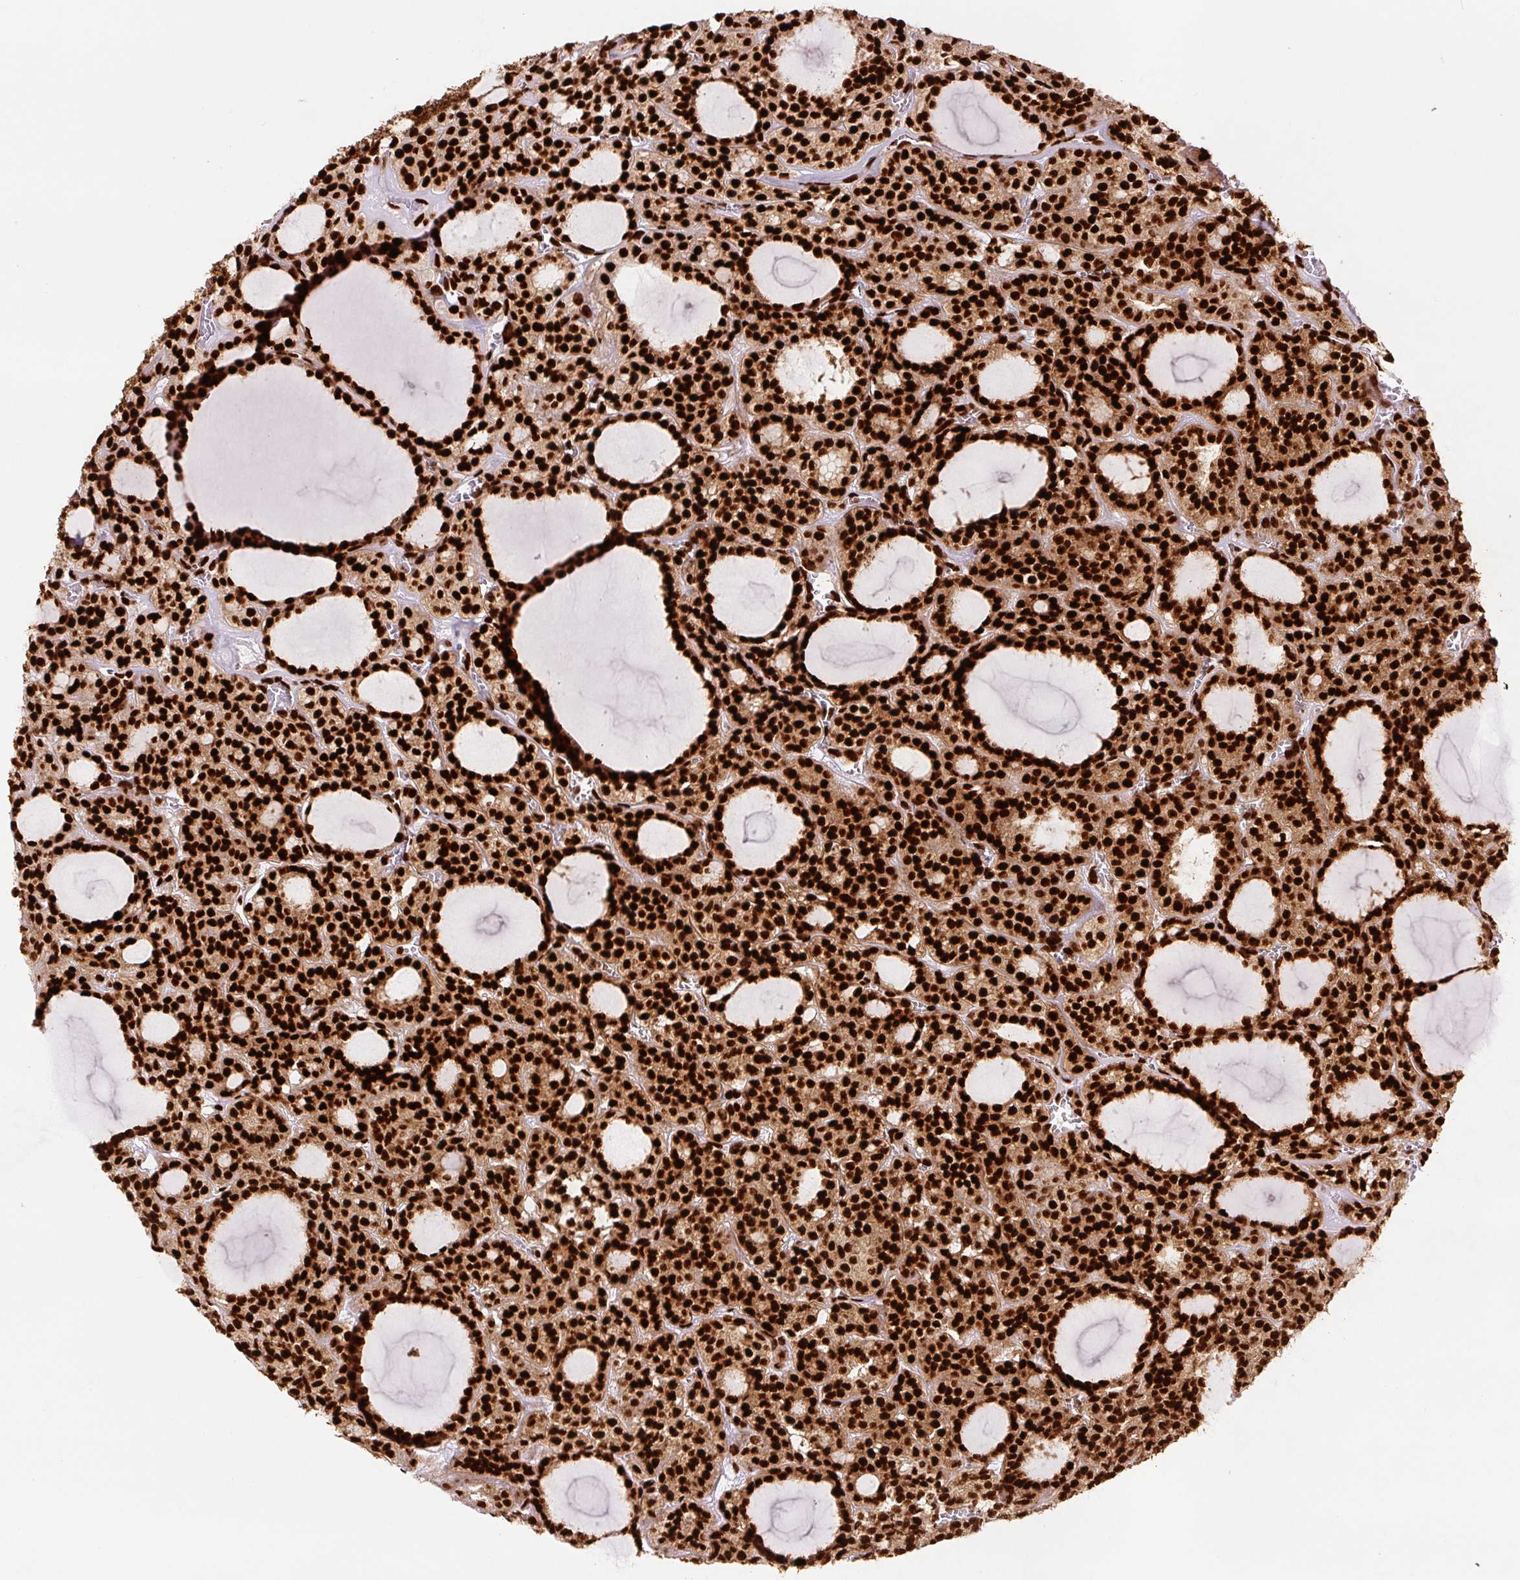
{"staining": {"intensity": "strong", "quantity": ">75%", "location": "nuclear"}, "tissue": "thyroid cancer", "cell_type": "Tumor cells", "image_type": "cancer", "snomed": [{"axis": "morphology", "description": "Follicular adenoma carcinoma, NOS"}, {"axis": "topography", "description": "Thyroid gland"}], "caption": "Protein staining reveals strong nuclear expression in about >75% of tumor cells in thyroid follicular adenoma carcinoma.", "gene": "FUS", "patient": {"sex": "female", "age": 63}}